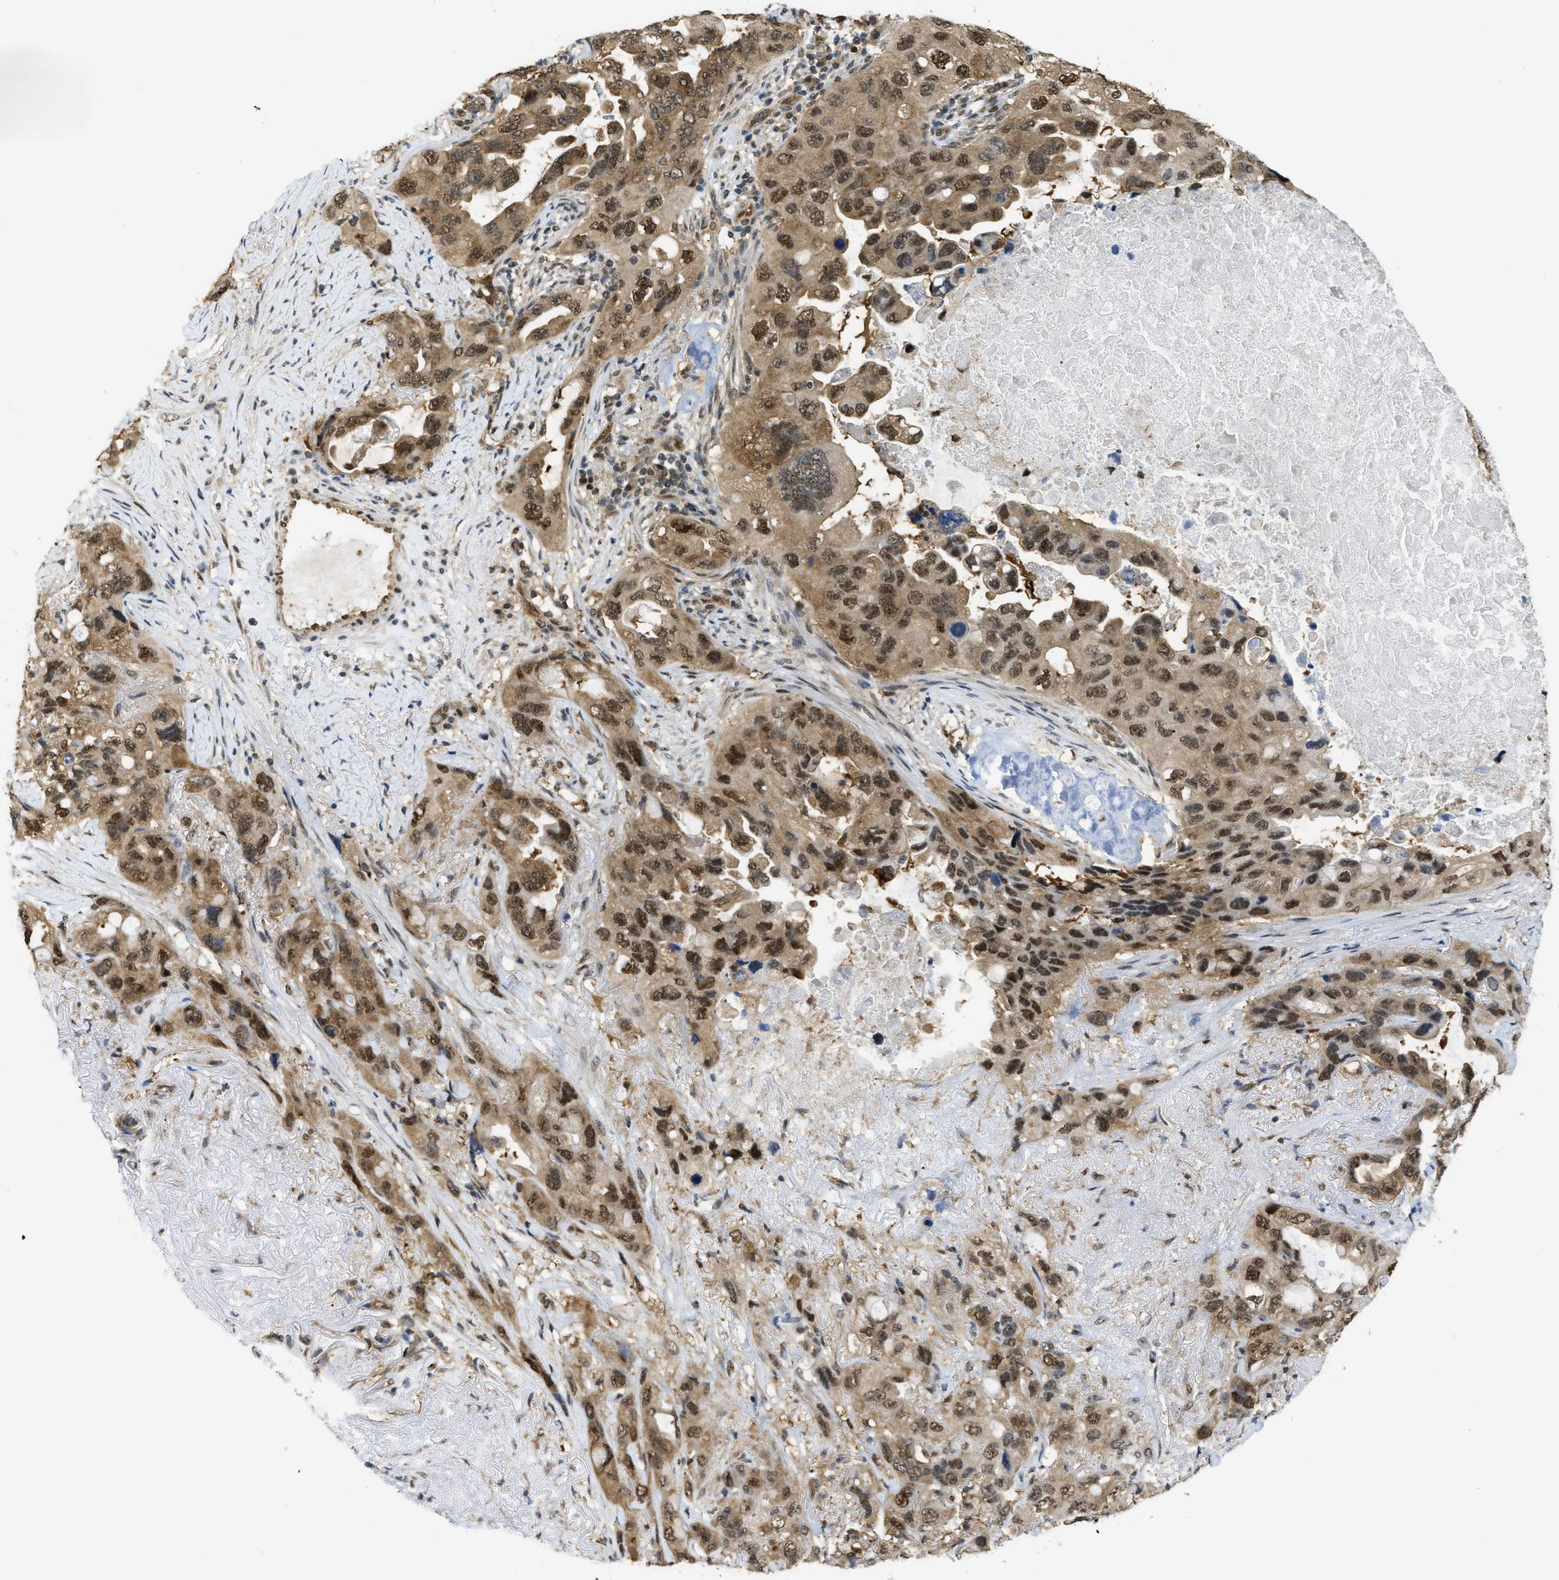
{"staining": {"intensity": "strong", "quantity": ">75%", "location": "cytoplasmic/membranous,nuclear"}, "tissue": "lung cancer", "cell_type": "Tumor cells", "image_type": "cancer", "snomed": [{"axis": "morphology", "description": "Squamous cell carcinoma, NOS"}, {"axis": "topography", "description": "Lung"}], "caption": "IHC of human squamous cell carcinoma (lung) shows high levels of strong cytoplasmic/membranous and nuclear expression in about >75% of tumor cells. IHC stains the protein in brown and the nuclei are stained blue.", "gene": "PSMC5", "patient": {"sex": "female", "age": 73}}